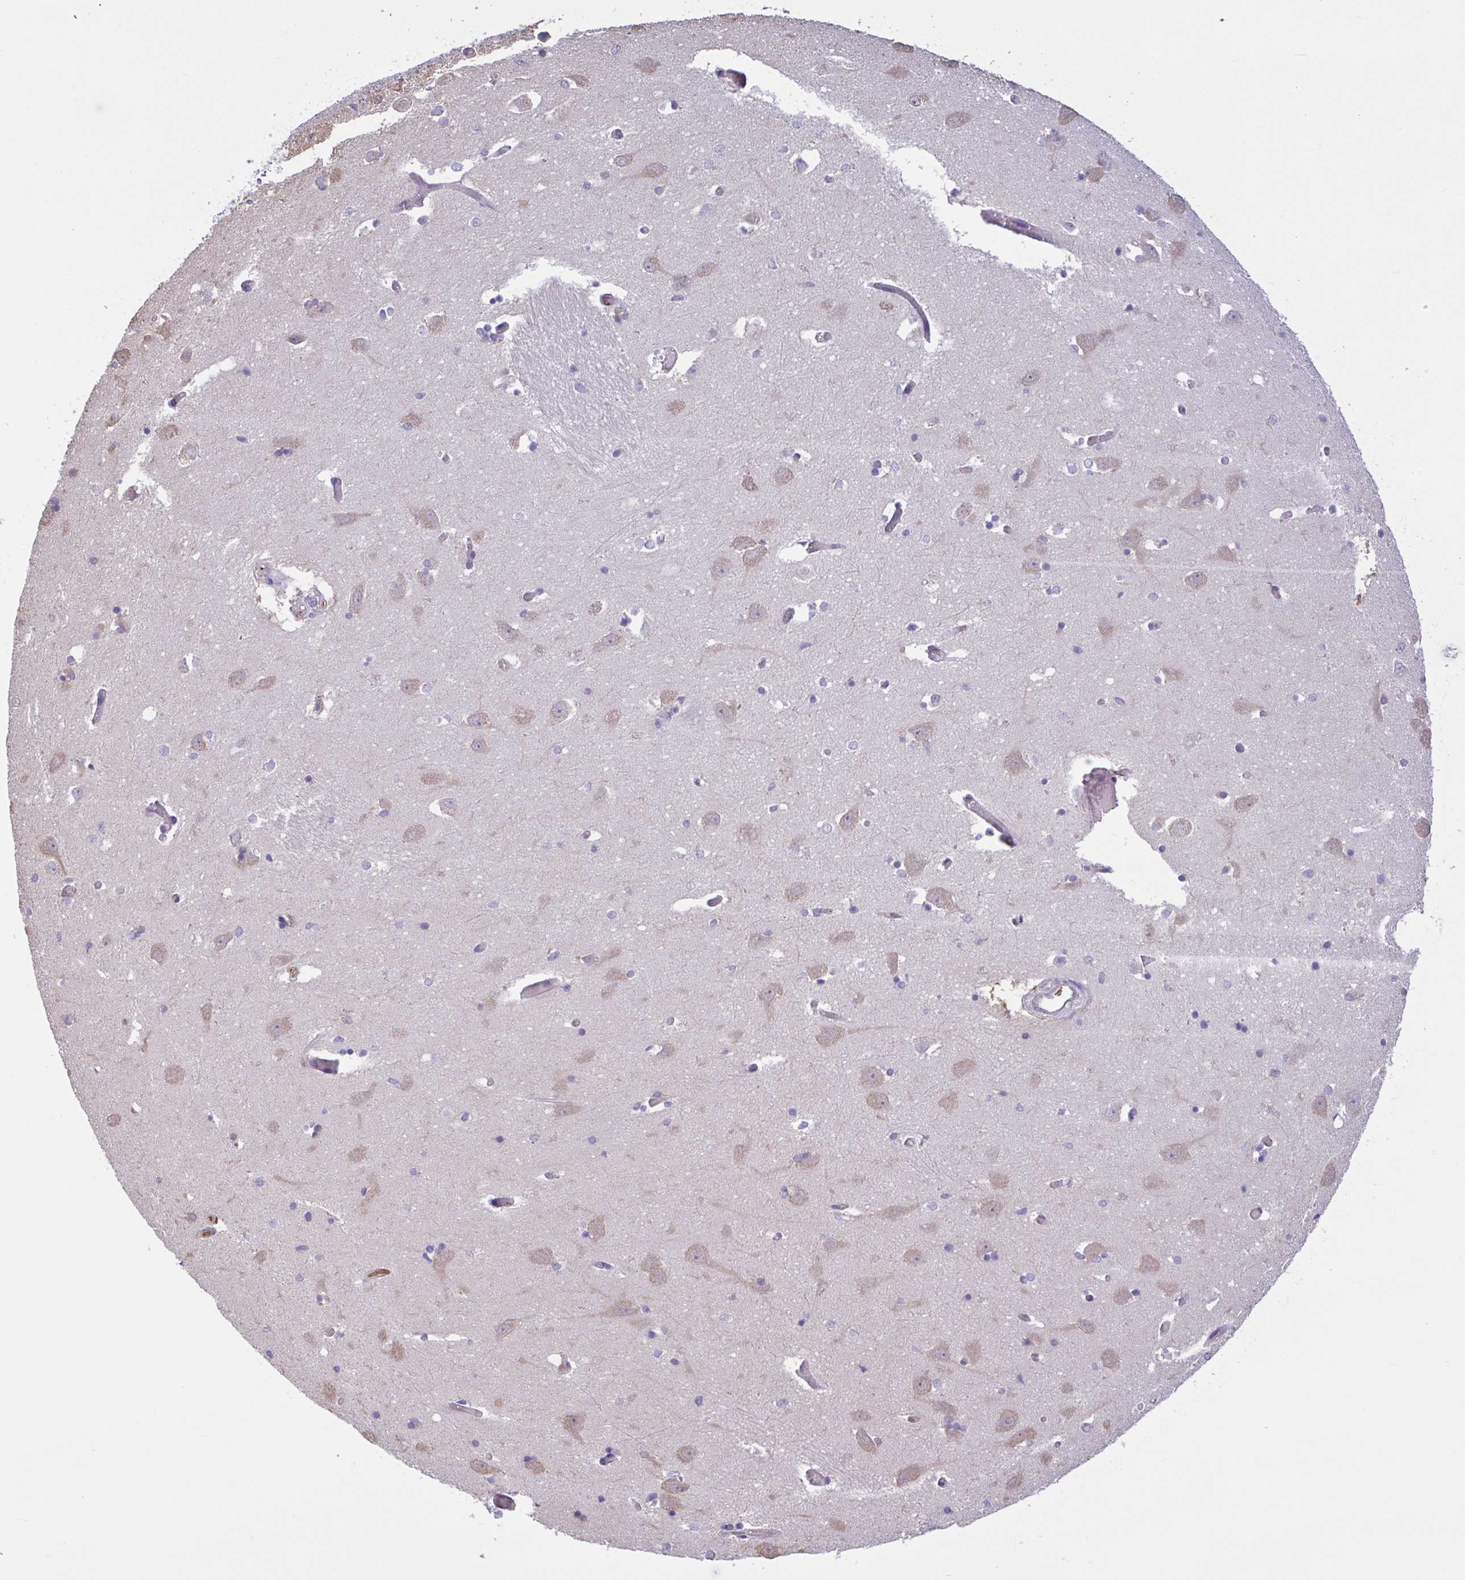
{"staining": {"intensity": "negative", "quantity": "none", "location": "none"}, "tissue": "caudate", "cell_type": "Glial cells", "image_type": "normal", "snomed": [{"axis": "morphology", "description": "Normal tissue, NOS"}, {"axis": "topography", "description": "Lateral ventricle wall"}, {"axis": "topography", "description": "Hippocampus"}], "caption": "DAB immunohistochemical staining of unremarkable caudate exhibits no significant staining in glial cells.", "gene": "LARGE2", "patient": {"sex": "female", "age": 63}}